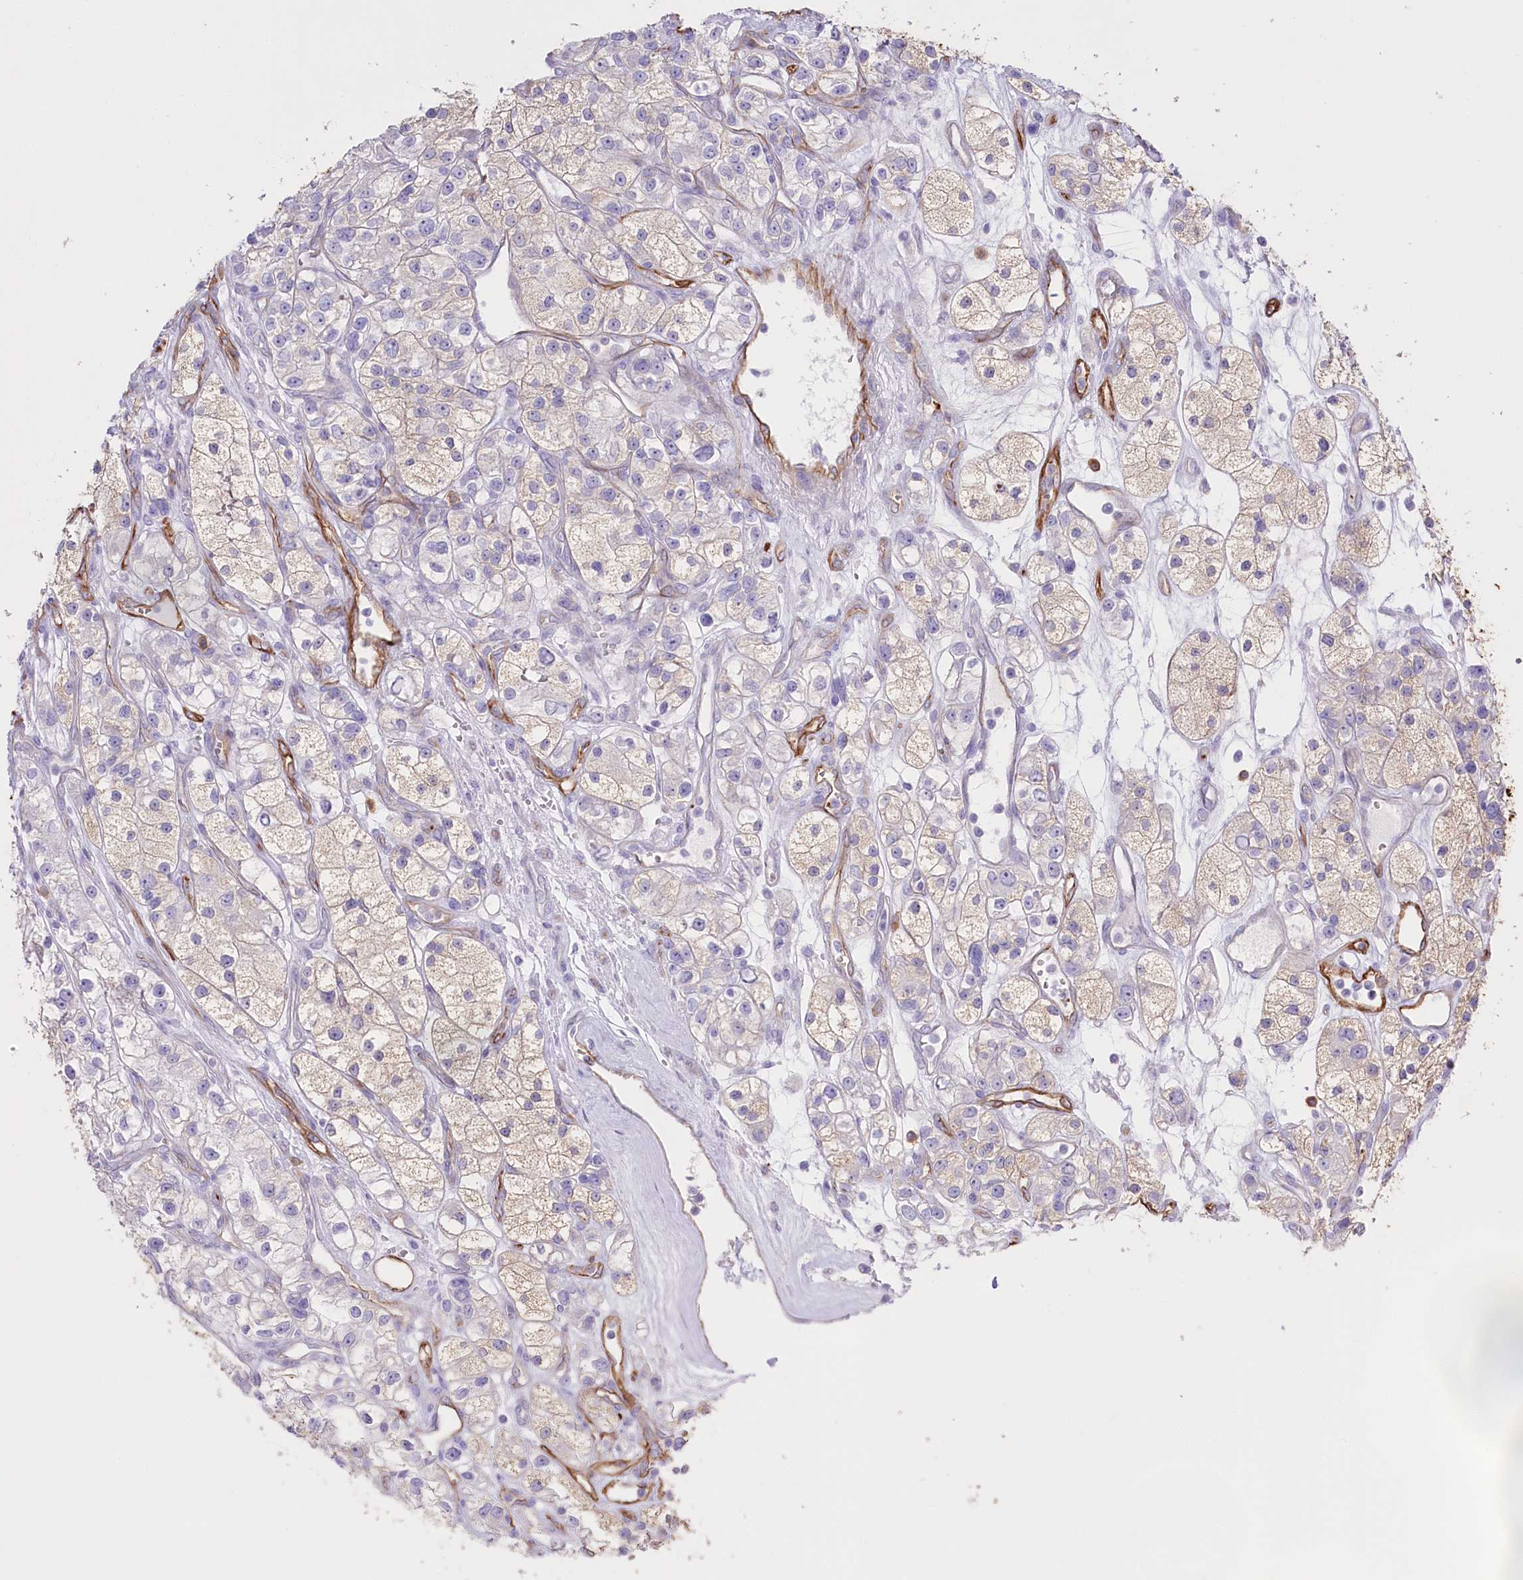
{"staining": {"intensity": "negative", "quantity": "none", "location": "none"}, "tissue": "renal cancer", "cell_type": "Tumor cells", "image_type": "cancer", "snomed": [{"axis": "morphology", "description": "Adenocarcinoma, NOS"}, {"axis": "topography", "description": "Kidney"}], "caption": "Renal adenocarcinoma was stained to show a protein in brown. There is no significant positivity in tumor cells.", "gene": "SLC39A10", "patient": {"sex": "female", "age": 57}}